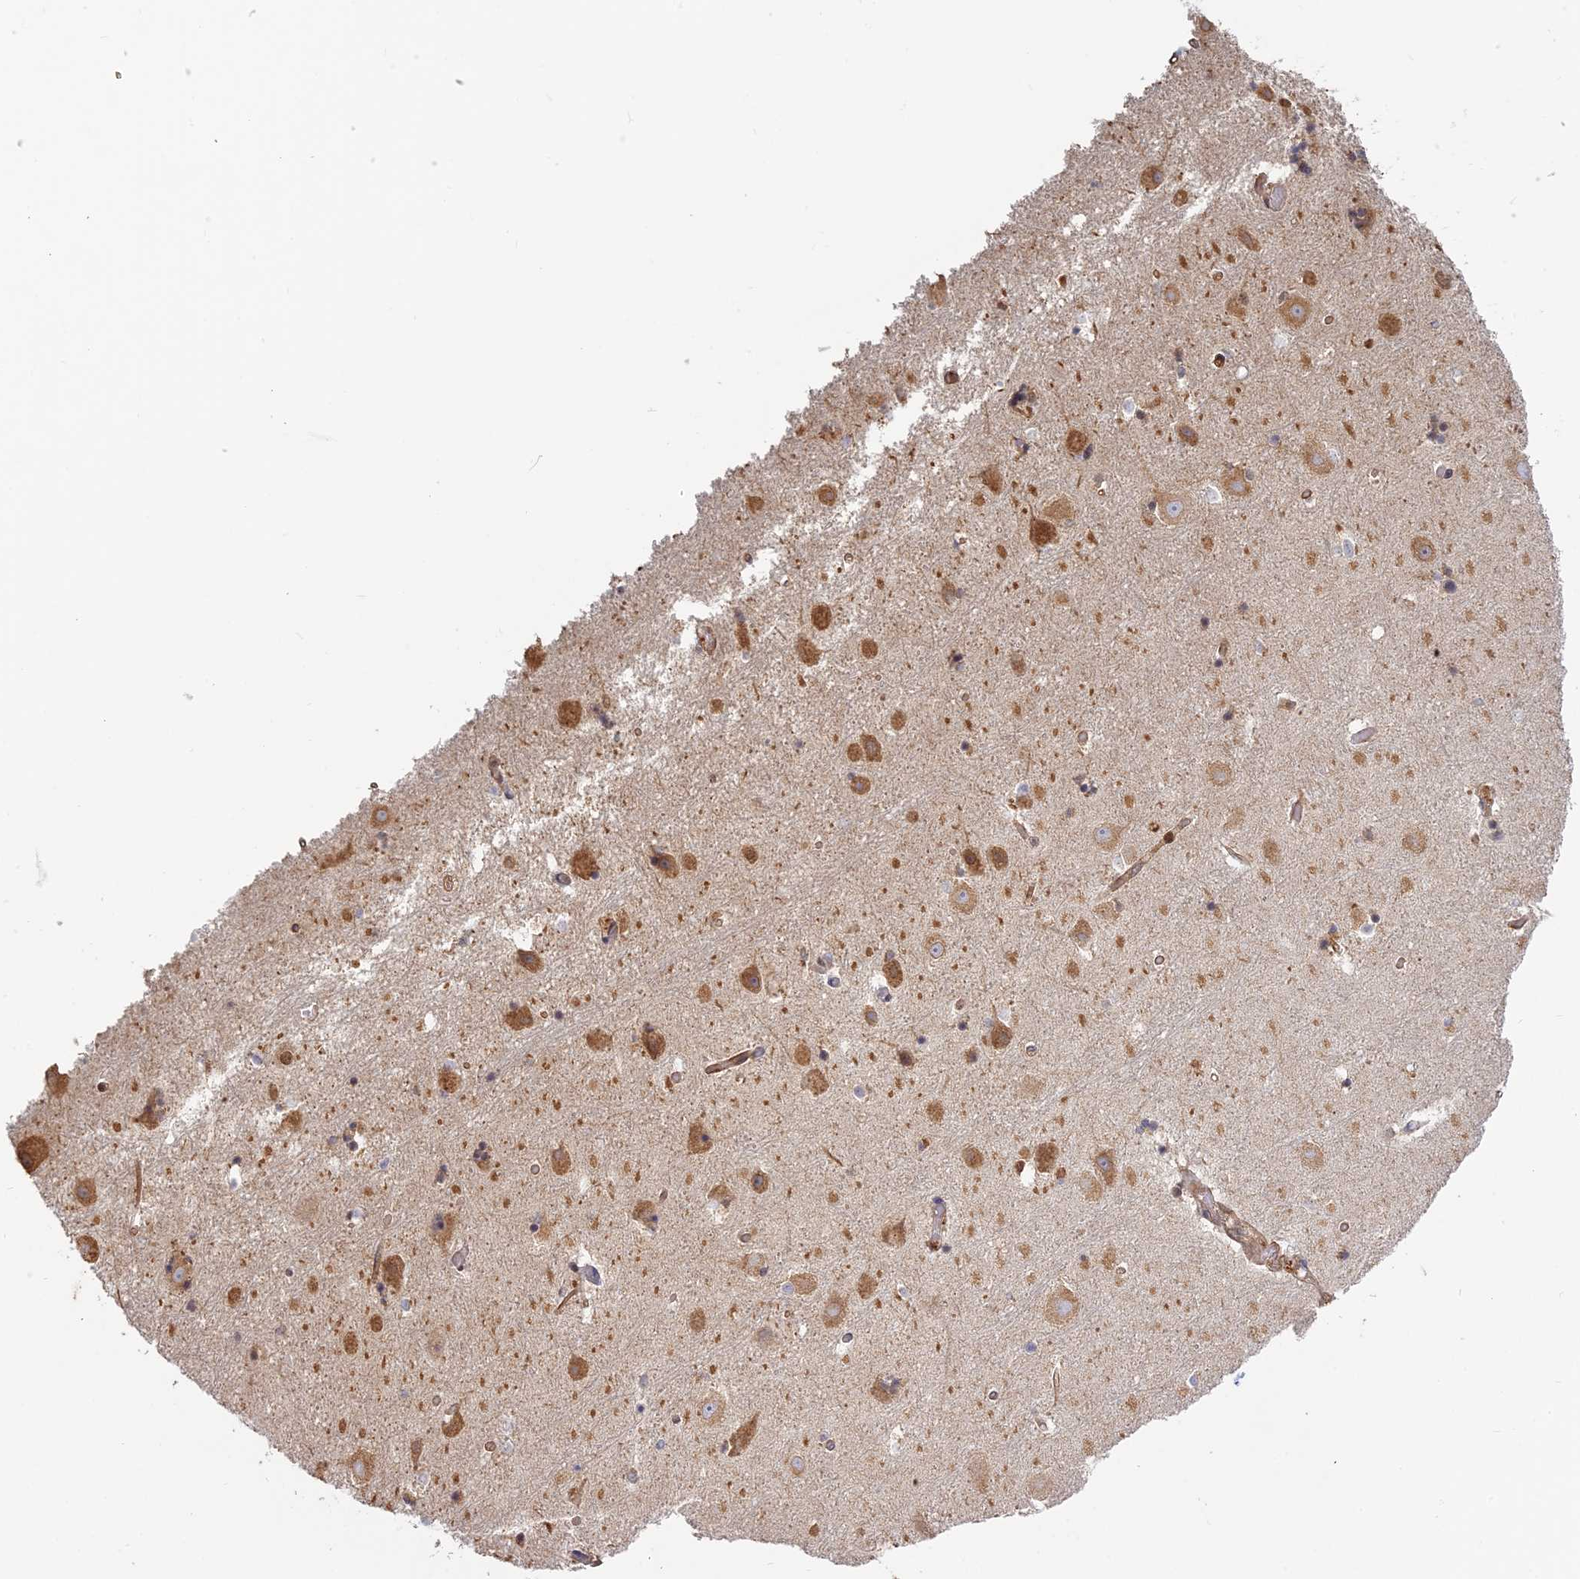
{"staining": {"intensity": "moderate", "quantity": "<25%", "location": "cytoplasmic/membranous,nuclear"}, "tissue": "hippocampus", "cell_type": "Glial cells", "image_type": "normal", "snomed": [{"axis": "morphology", "description": "Normal tissue, NOS"}, {"axis": "topography", "description": "Hippocampus"}], "caption": "Immunohistochemistry (IHC) of benign hippocampus demonstrates low levels of moderate cytoplasmic/membranous,nuclear positivity in approximately <25% of glial cells.", "gene": "PKIG", "patient": {"sex": "female", "age": 52}}